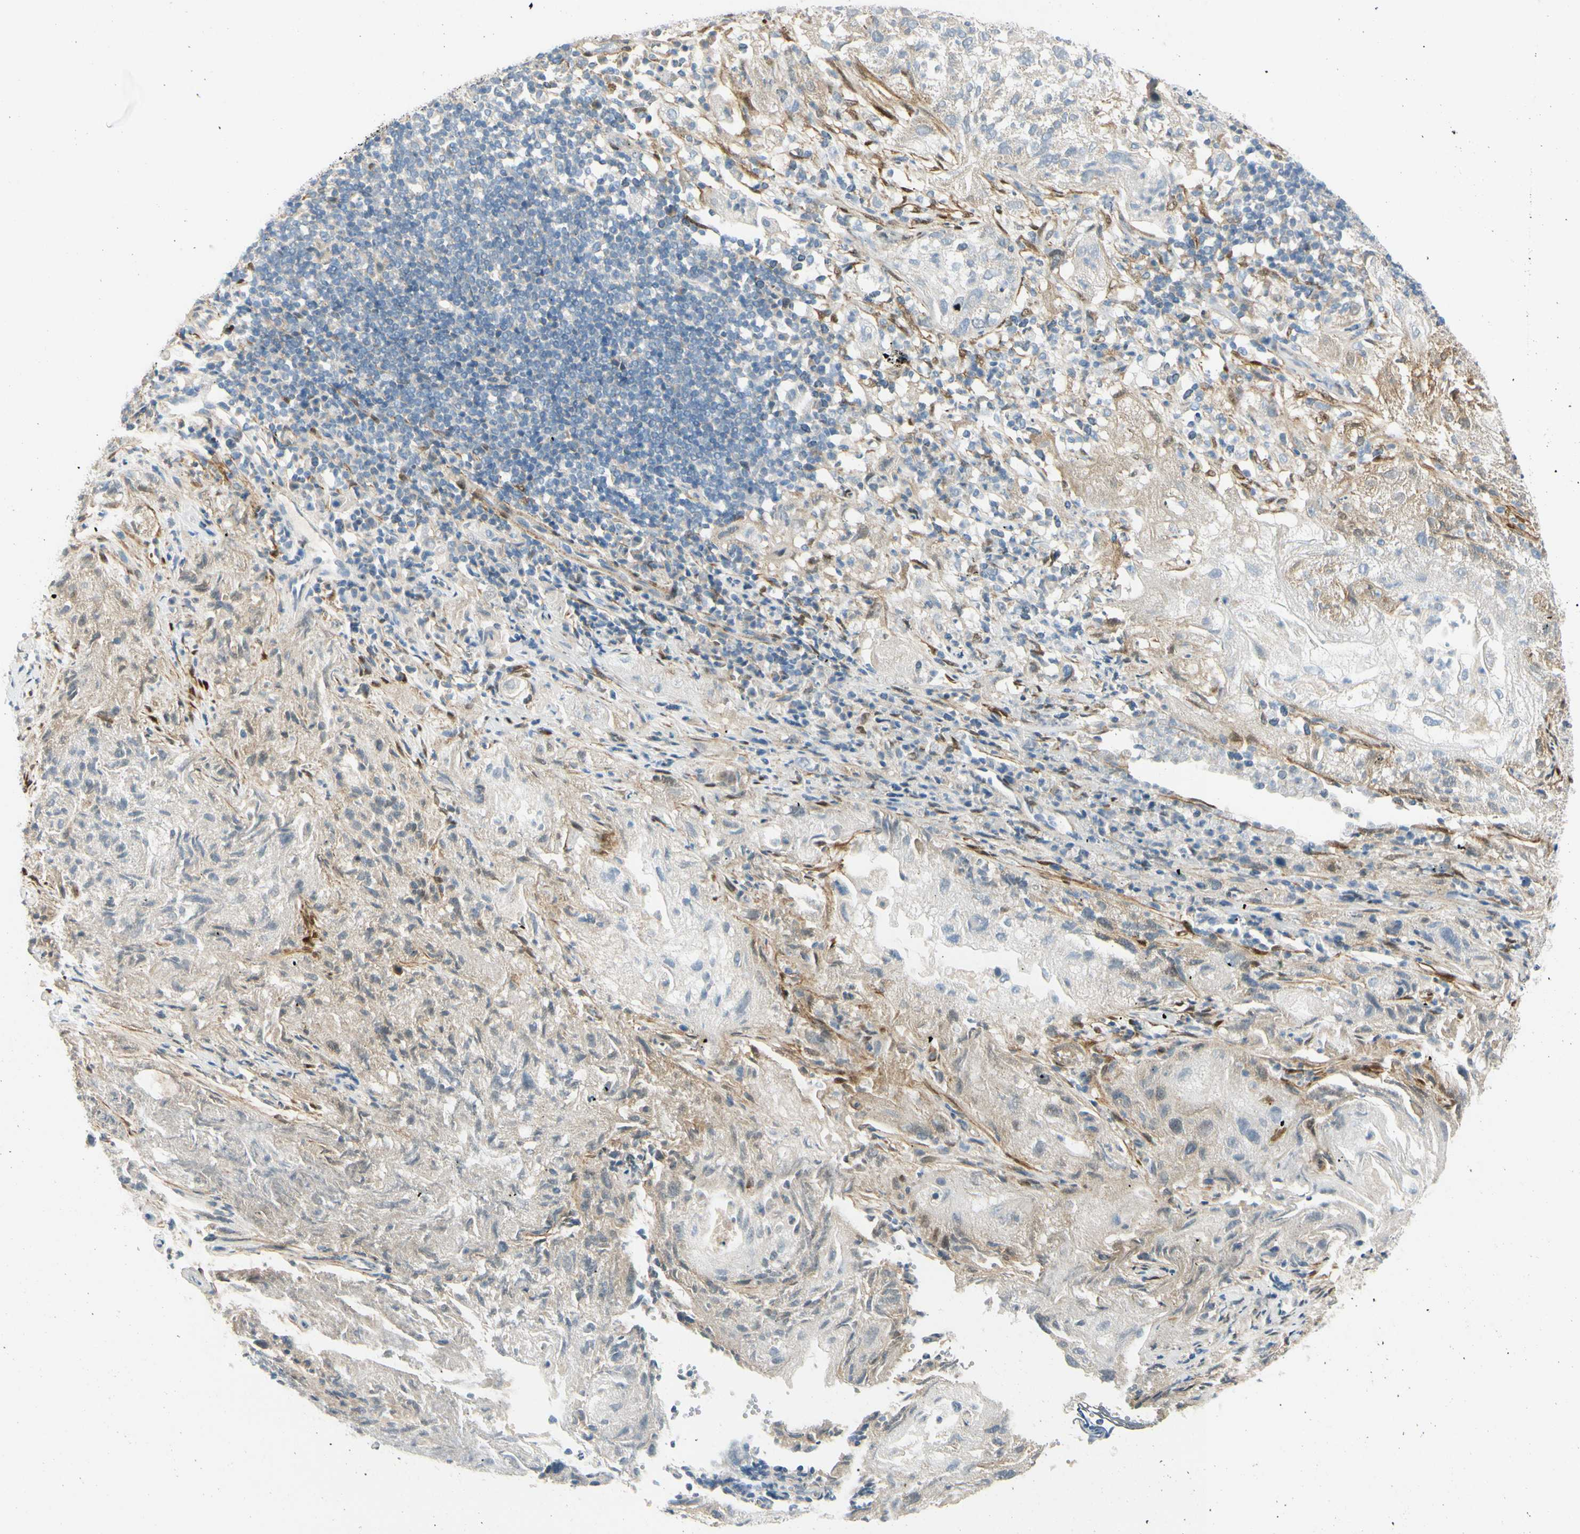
{"staining": {"intensity": "weak", "quantity": "<25%", "location": "cytoplasmic/membranous"}, "tissue": "lung cancer", "cell_type": "Tumor cells", "image_type": "cancer", "snomed": [{"axis": "morphology", "description": "Inflammation, NOS"}, {"axis": "morphology", "description": "Squamous cell carcinoma, NOS"}, {"axis": "topography", "description": "Lymph node"}, {"axis": "topography", "description": "Soft tissue"}, {"axis": "topography", "description": "Lung"}], "caption": "Tumor cells show no significant protein positivity in squamous cell carcinoma (lung). (Stains: DAB (3,3'-diaminobenzidine) immunohistochemistry with hematoxylin counter stain, Microscopy: brightfield microscopy at high magnification).", "gene": "FHL2", "patient": {"sex": "male", "age": 66}}